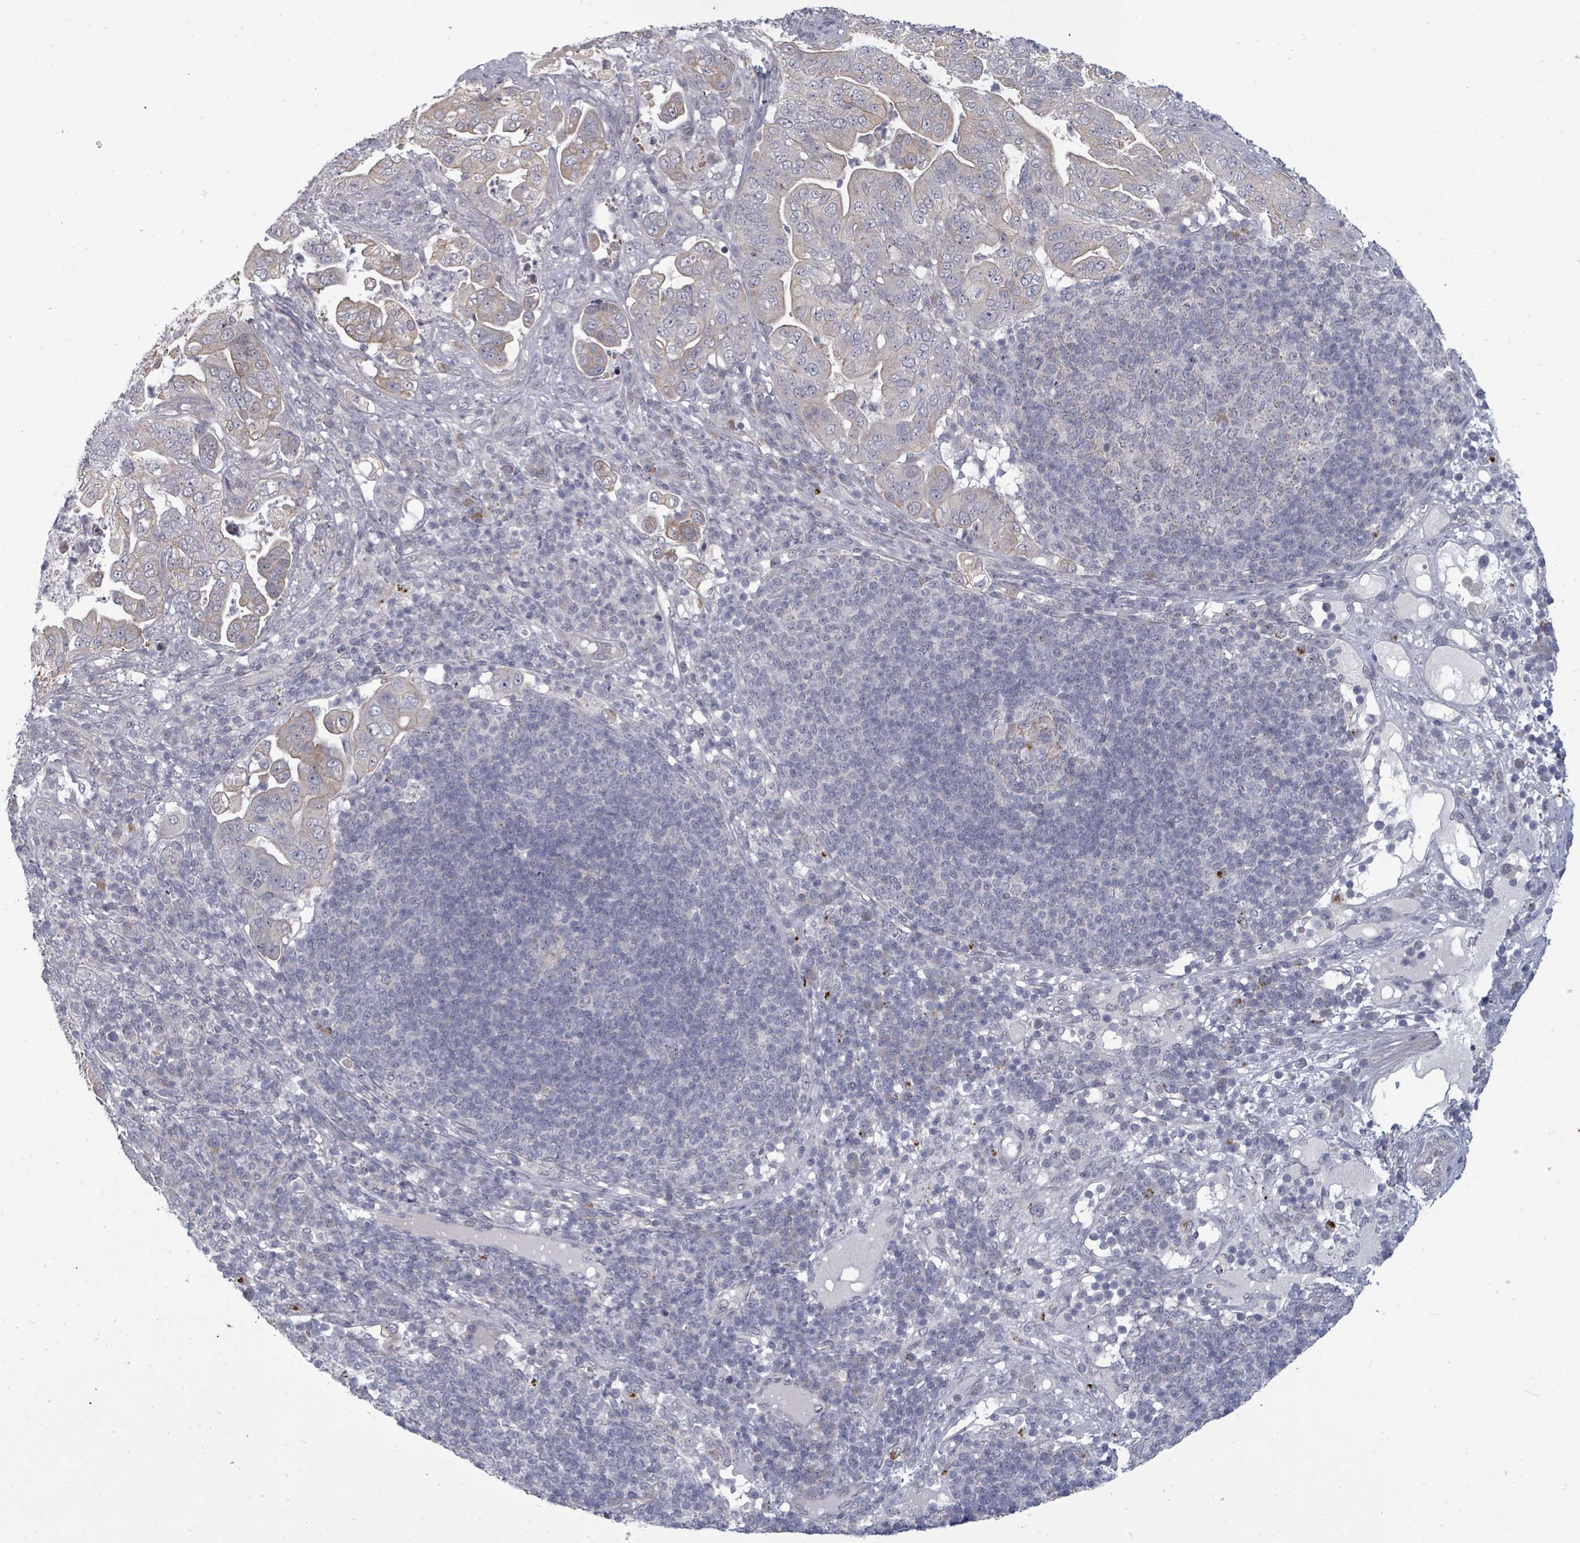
{"staining": {"intensity": "weak", "quantity": "<25%", "location": "cytoplasmic/membranous"}, "tissue": "pancreatic cancer", "cell_type": "Tumor cells", "image_type": "cancer", "snomed": [{"axis": "morphology", "description": "Adenocarcinoma, NOS"}, {"axis": "topography", "description": "Pancreas"}], "caption": "The immunohistochemistry photomicrograph has no significant positivity in tumor cells of pancreatic cancer (adenocarcinoma) tissue. Brightfield microscopy of IHC stained with DAB (brown) and hematoxylin (blue), captured at high magnification.", "gene": "ASB12", "patient": {"sex": "female", "age": 63}}